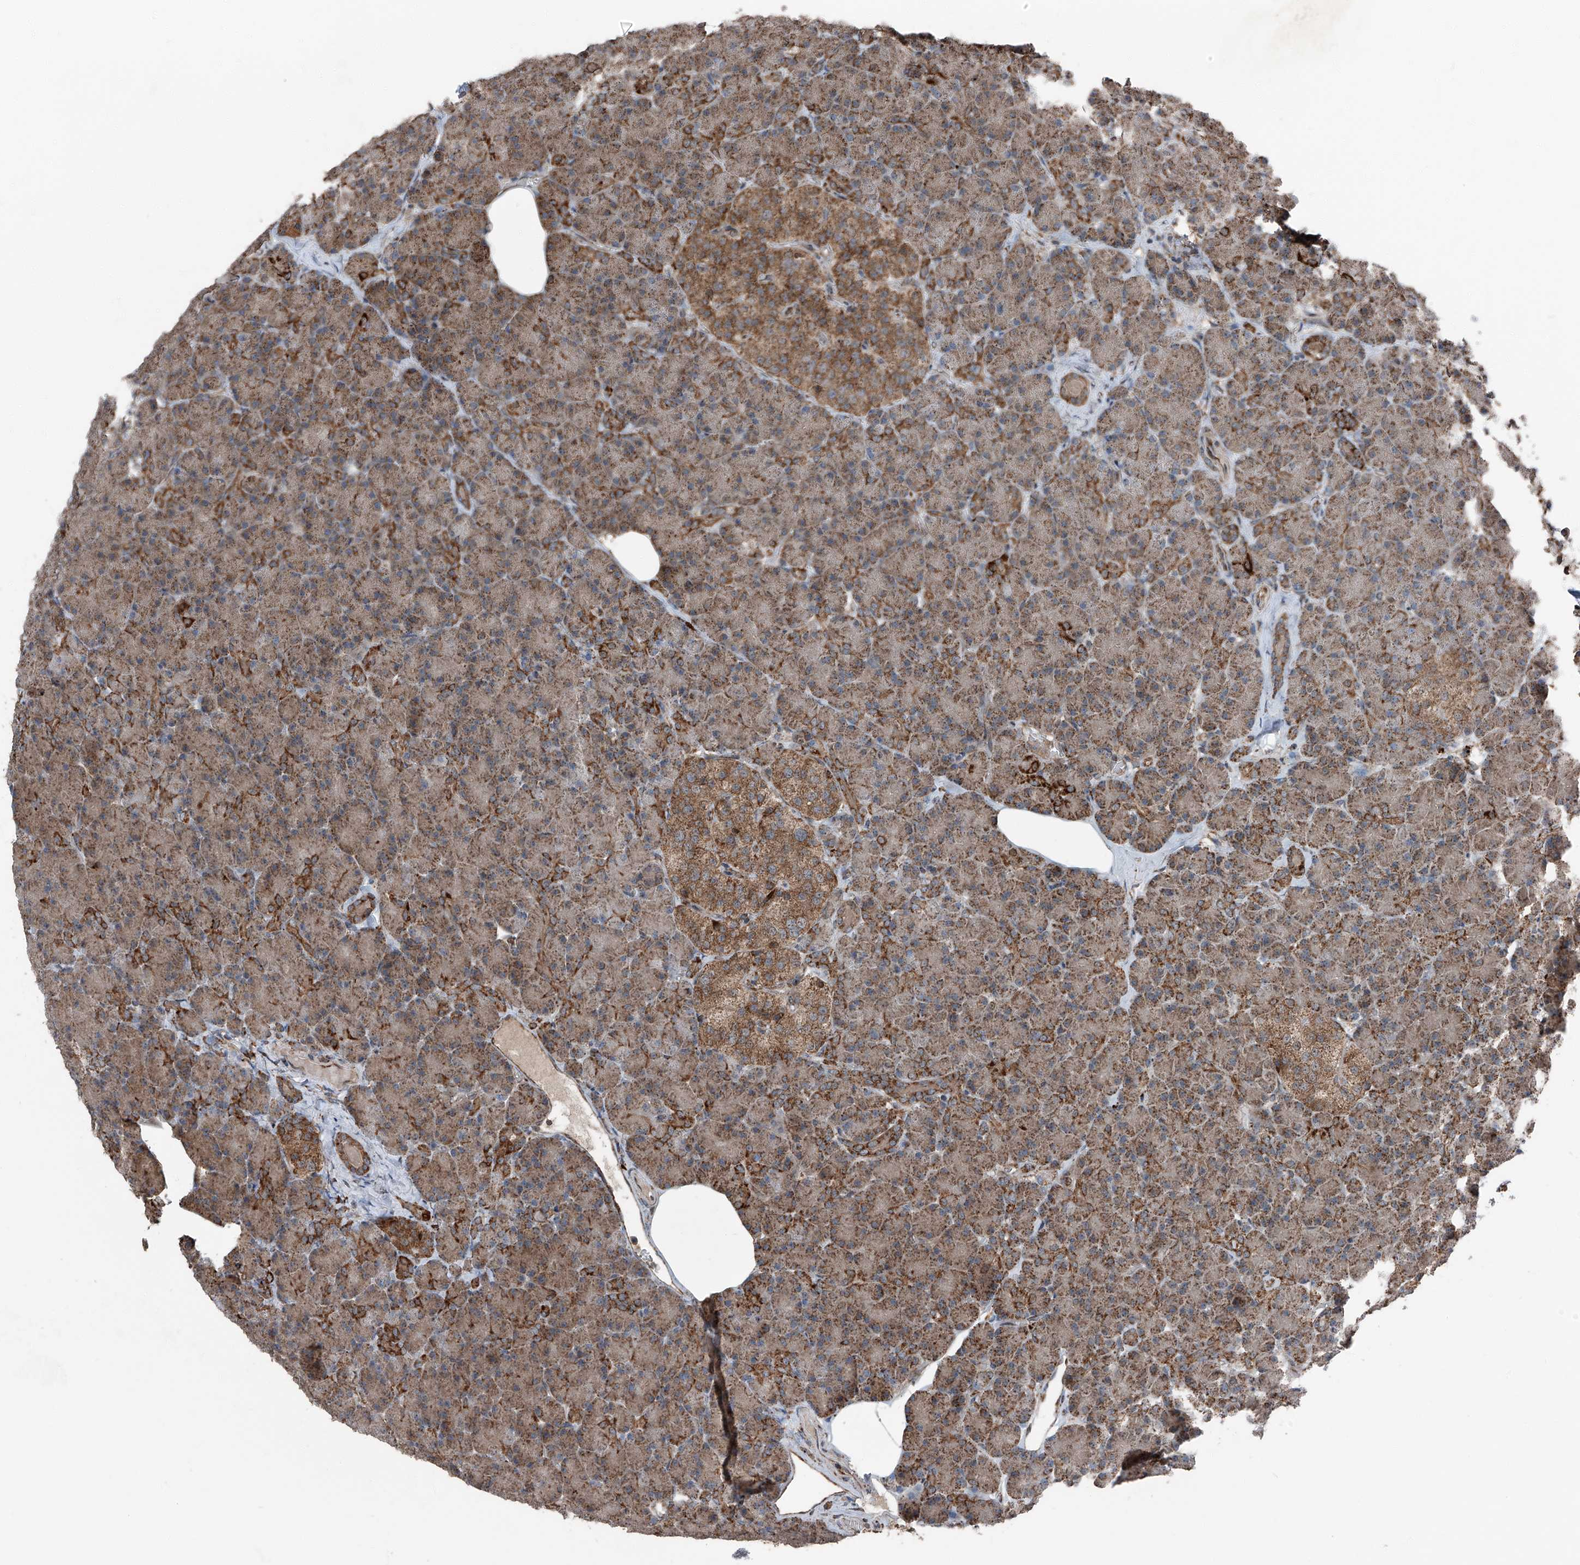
{"staining": {"intensity": "strong", "quantity": ">75%", "location": "cytoplasmic/membranous"}, "tissue": "pancreas", "cell_type": "Exocrine glandular cells", "image_type": "normal", "snomed": [{"axis": "morphology", "description": "Normal tissue, NOS"}, {"axis": "topography", "description": "Pancreas"}], "caption": "A brown stain labels strong cytoplasmic/membranous positivity of a protein in exocrine glandular cells of benign human pancreas. The protein of interest is shown in brown color, while the nuclei are stained blue.", "gene": "LIMK1", "patient": {"sex": "female", "age": 43}}